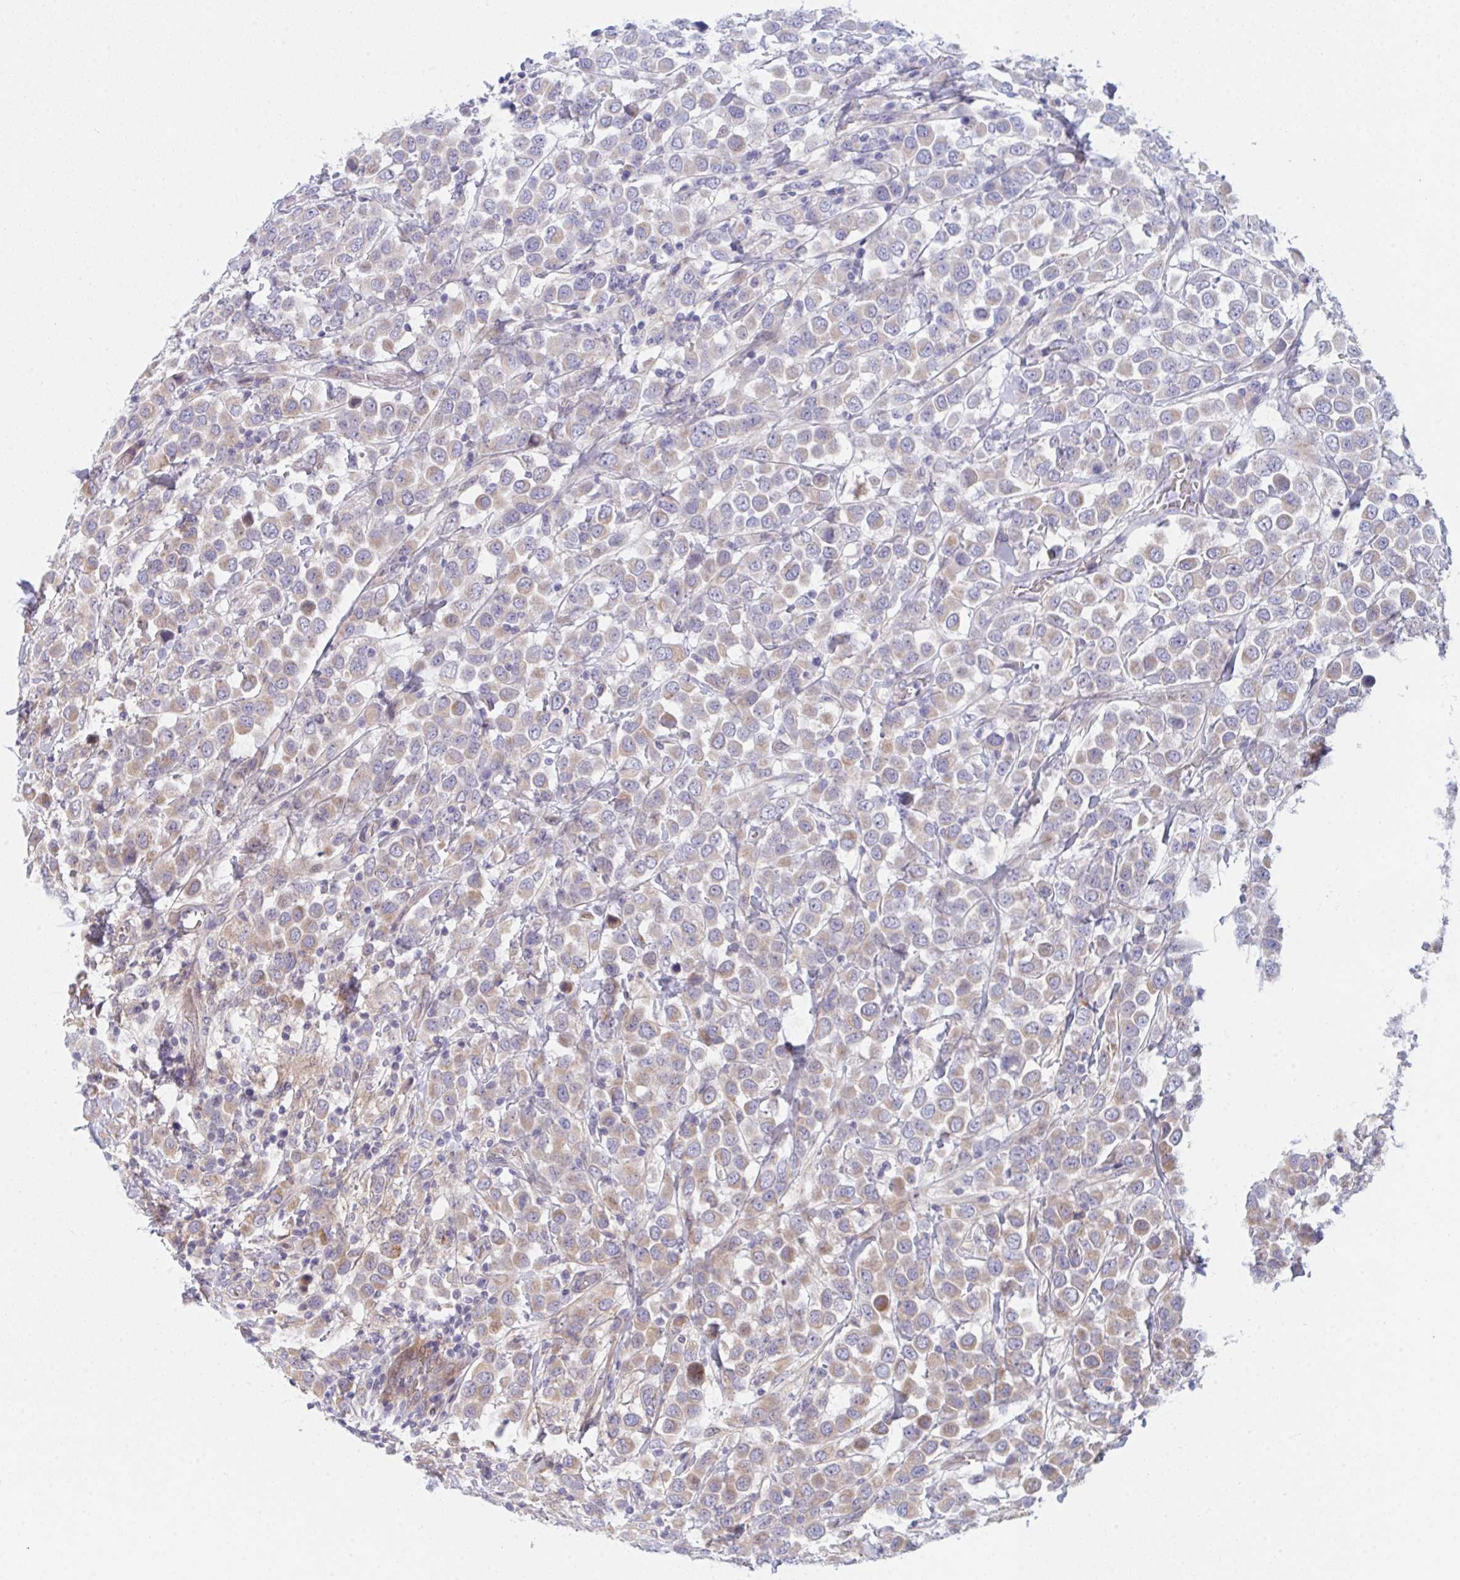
{"staining": {"intensity": "weak", "quantity": "25%-75%", "location": "cytoplasmic/membranous"}, "tissue": "breast cancer", "cell_type": "Tumor cells", "image_type": "cancer", "snomed": [{"axis": "morphology", "description": "Duct carcinoma"}, {"axis": "topography", "description": "Breast"}], "caption": "Protein positivity by immunohistochemistry (IHC) exhibits weak cytoplasmic/membranous staining in approximately 25%-75% of tumor cells in breast invasive ductal carcinoma.", "gene": "TNFSF4", "patient": {"sex": "female", "age": 61}}